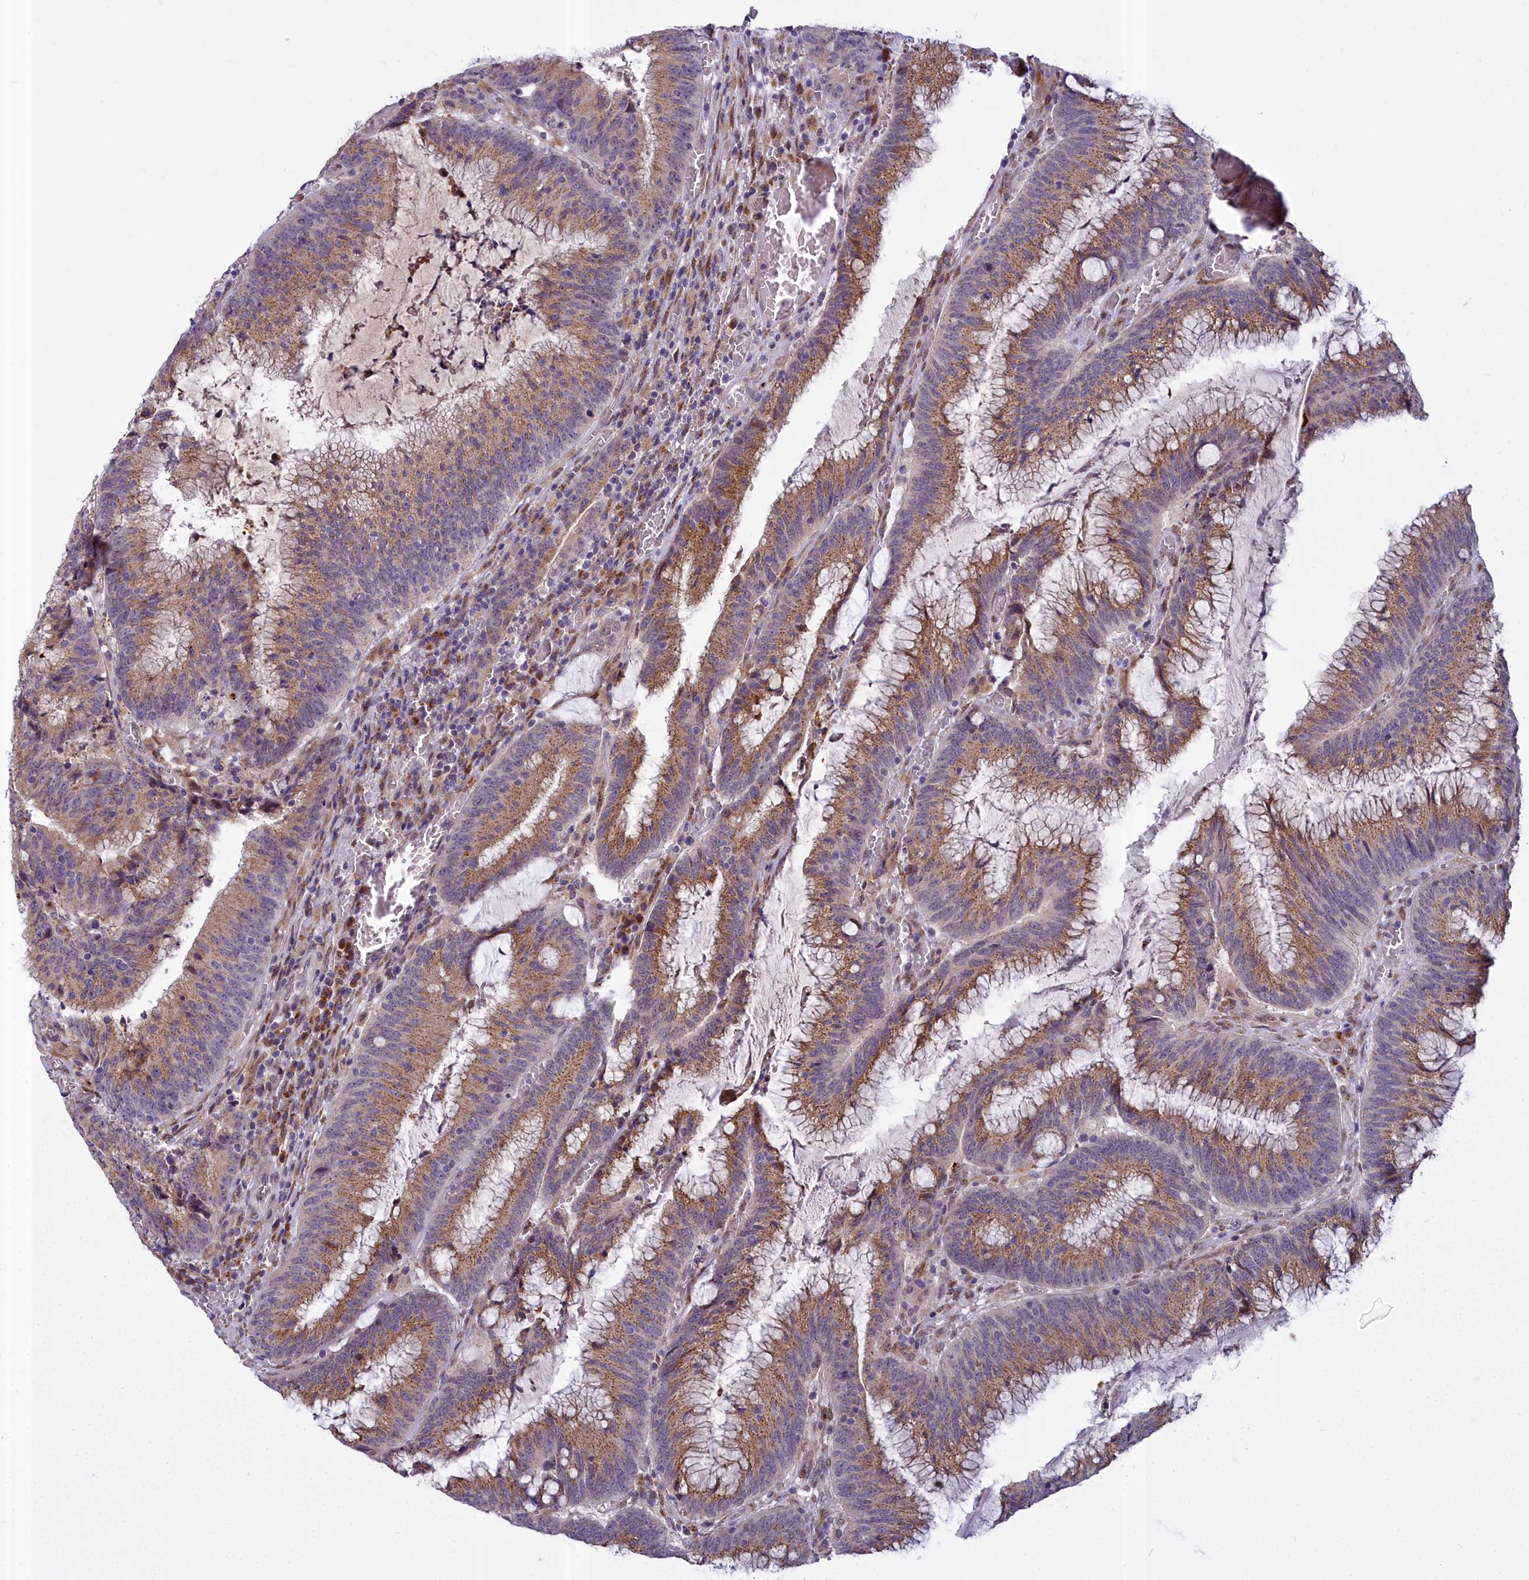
{"staining": {"intensity": "moderate", "quantity": ">75%", "location": "cytoplasmic/membranous"}, "tissue": "colorectal cancer", "cell_type": "Tumor cells", "image_type": "cancer", "snomed": [{"axis": "morphology", "description": "Adenocarcinoma, NOS"}, {"axis": "topography", "description": "Rectum"}], "caption": "Brown immunohistochemical staining in adenocarcinoma (colorectal) shows moderate cytoplasmic/membranous staining in approximately >75% of tumor cells. The staining is performed using DAB (3,3'-diaminobenzidine) brown chromogen to label protein expression. The nuclei are counter-stained blue using hematoxylin.", "gene": "WDPCP", "patient": {"sex": "female", "age": 77}}